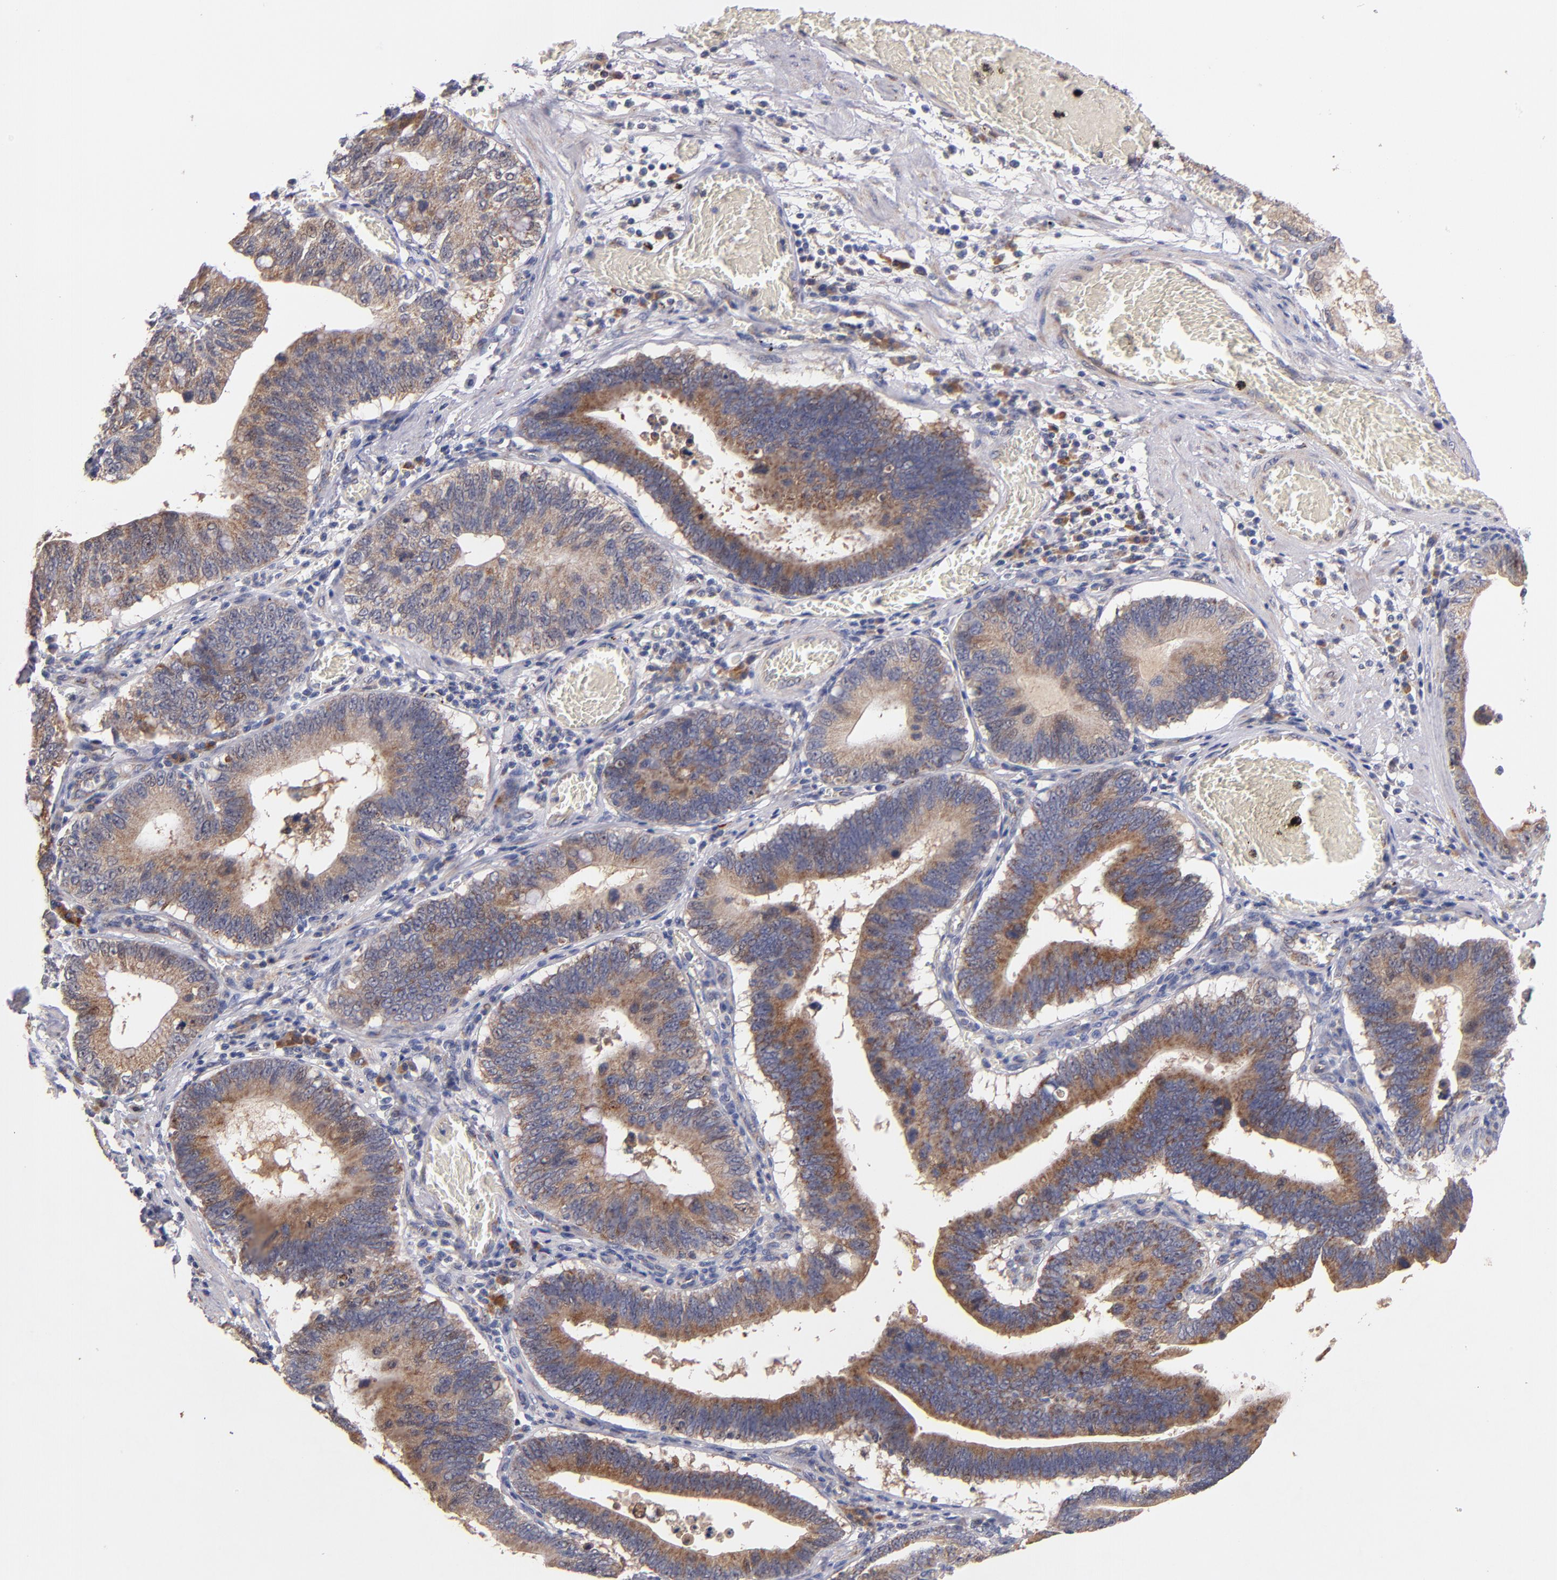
{"staining": {"intensity": "moderate", "quantity": ">75%", "location": "cytoplasmic/membranous"}, "tissue": "stomach cancer", "cell_type": "Tumor cells", "image_type": "cancer", "snomed": [{"axis": "morphology", "description": "Adenocarcinoma, NOS"}, {"axis": "topography", "description": "Stomach"}, {"axis": "topography", "description": "Gastric cardia"}], "caption": "A histopathology image of human stomach cancer (adenocarcinoma) stained for a protein demonstrates moderate cytoplasmic/membranous brown staining in tumor cells.", "gene": "DIABLO", "patient": {"sex": "male", "age": 59}}